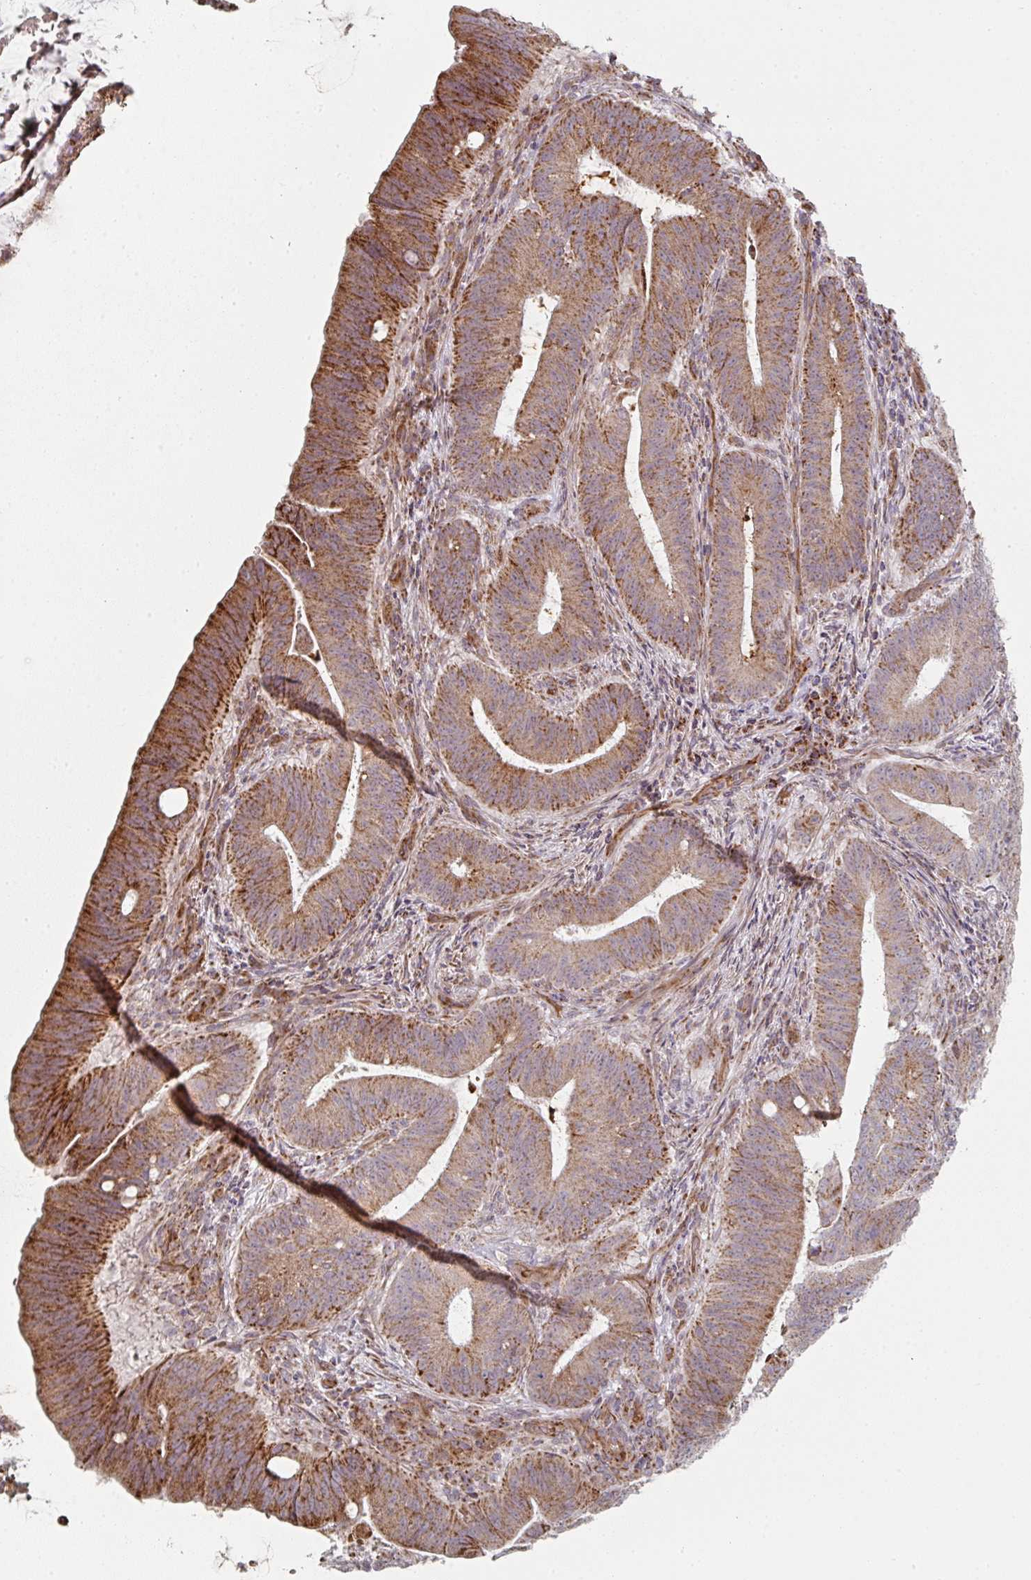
{"staining": {"intensity": "moderate", "quantity": ">75%", "location": "cytoplasmic/membranous"}, "tissue": "colorectal cancer", "cell_type": "Tumor cells", "image_type": "cancer", "snomed": [{"axis": "morphology", "description": "Adenocarcinoma, NOS"}, {"axis": "topography", "description": "Colon"}], "caption": "Tumor cells display moderate cytoplasmic/membranous staining in about >75% of cells in colorectal adenocarcinoma.", "gene": "ZNF526", "patient": {"sex": "female", "age": 43}}